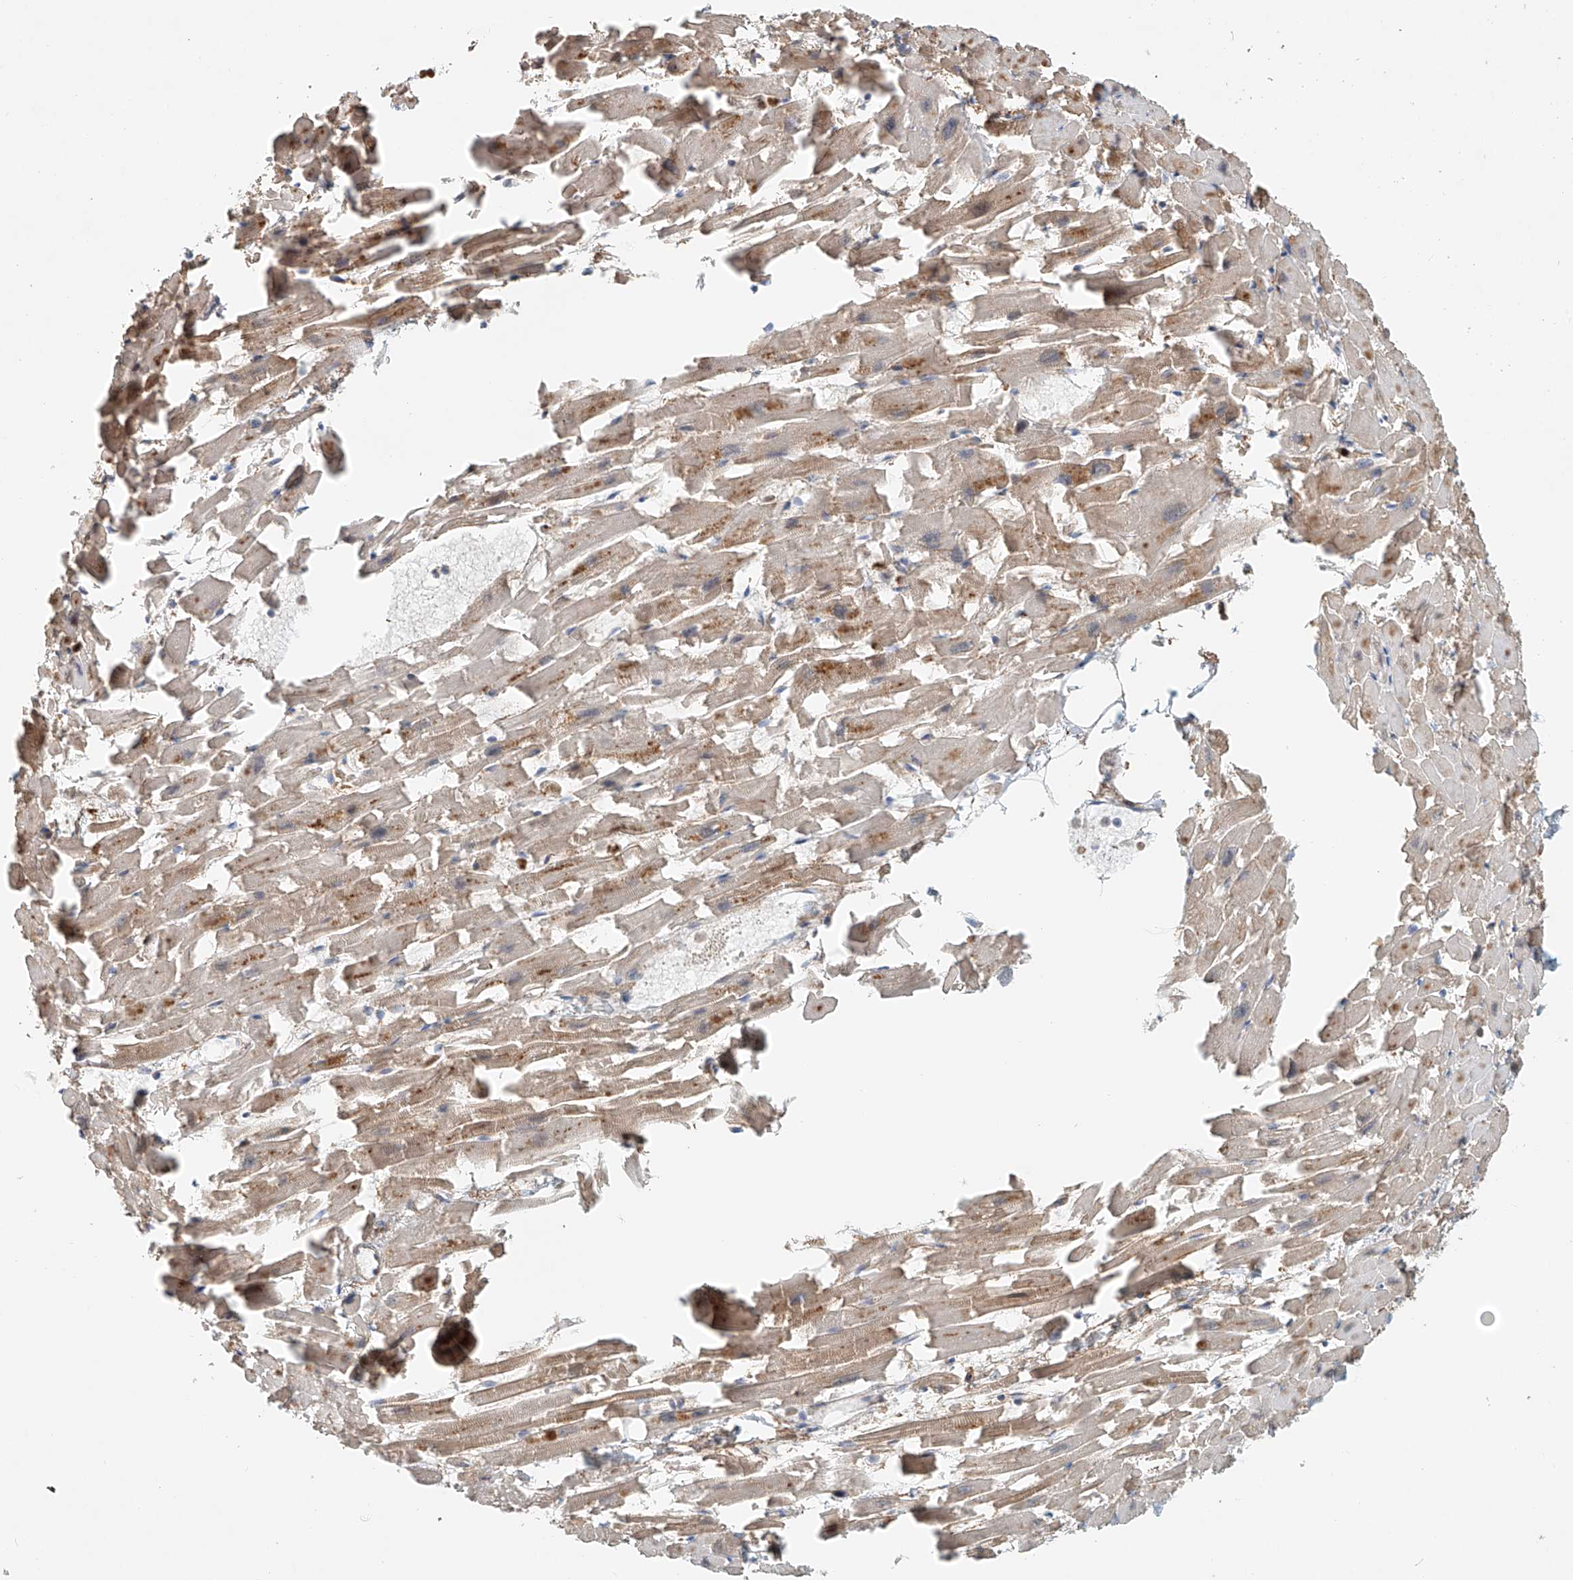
{"staining": {"intensity": "weak", "quantity": "<25%", "location": "cytoplasmic/membranous,nuclear"}, "tissue": "heart muscle", "cell_type": "Cardiomyocytes", "image_type": "normal", "snomed": [{"axis": "morphology", "description": "Normal tissue, NOS"}, {"axis": "topography", "description": "Heart"}], "caption": "A high-resolution photomicrograph shows IHC staining of unremarkable heart muscle, which shows no significant expression in cardiomyocytes.", "gene": "FRYL", "patient": {"sex": "female", "age": 64}}